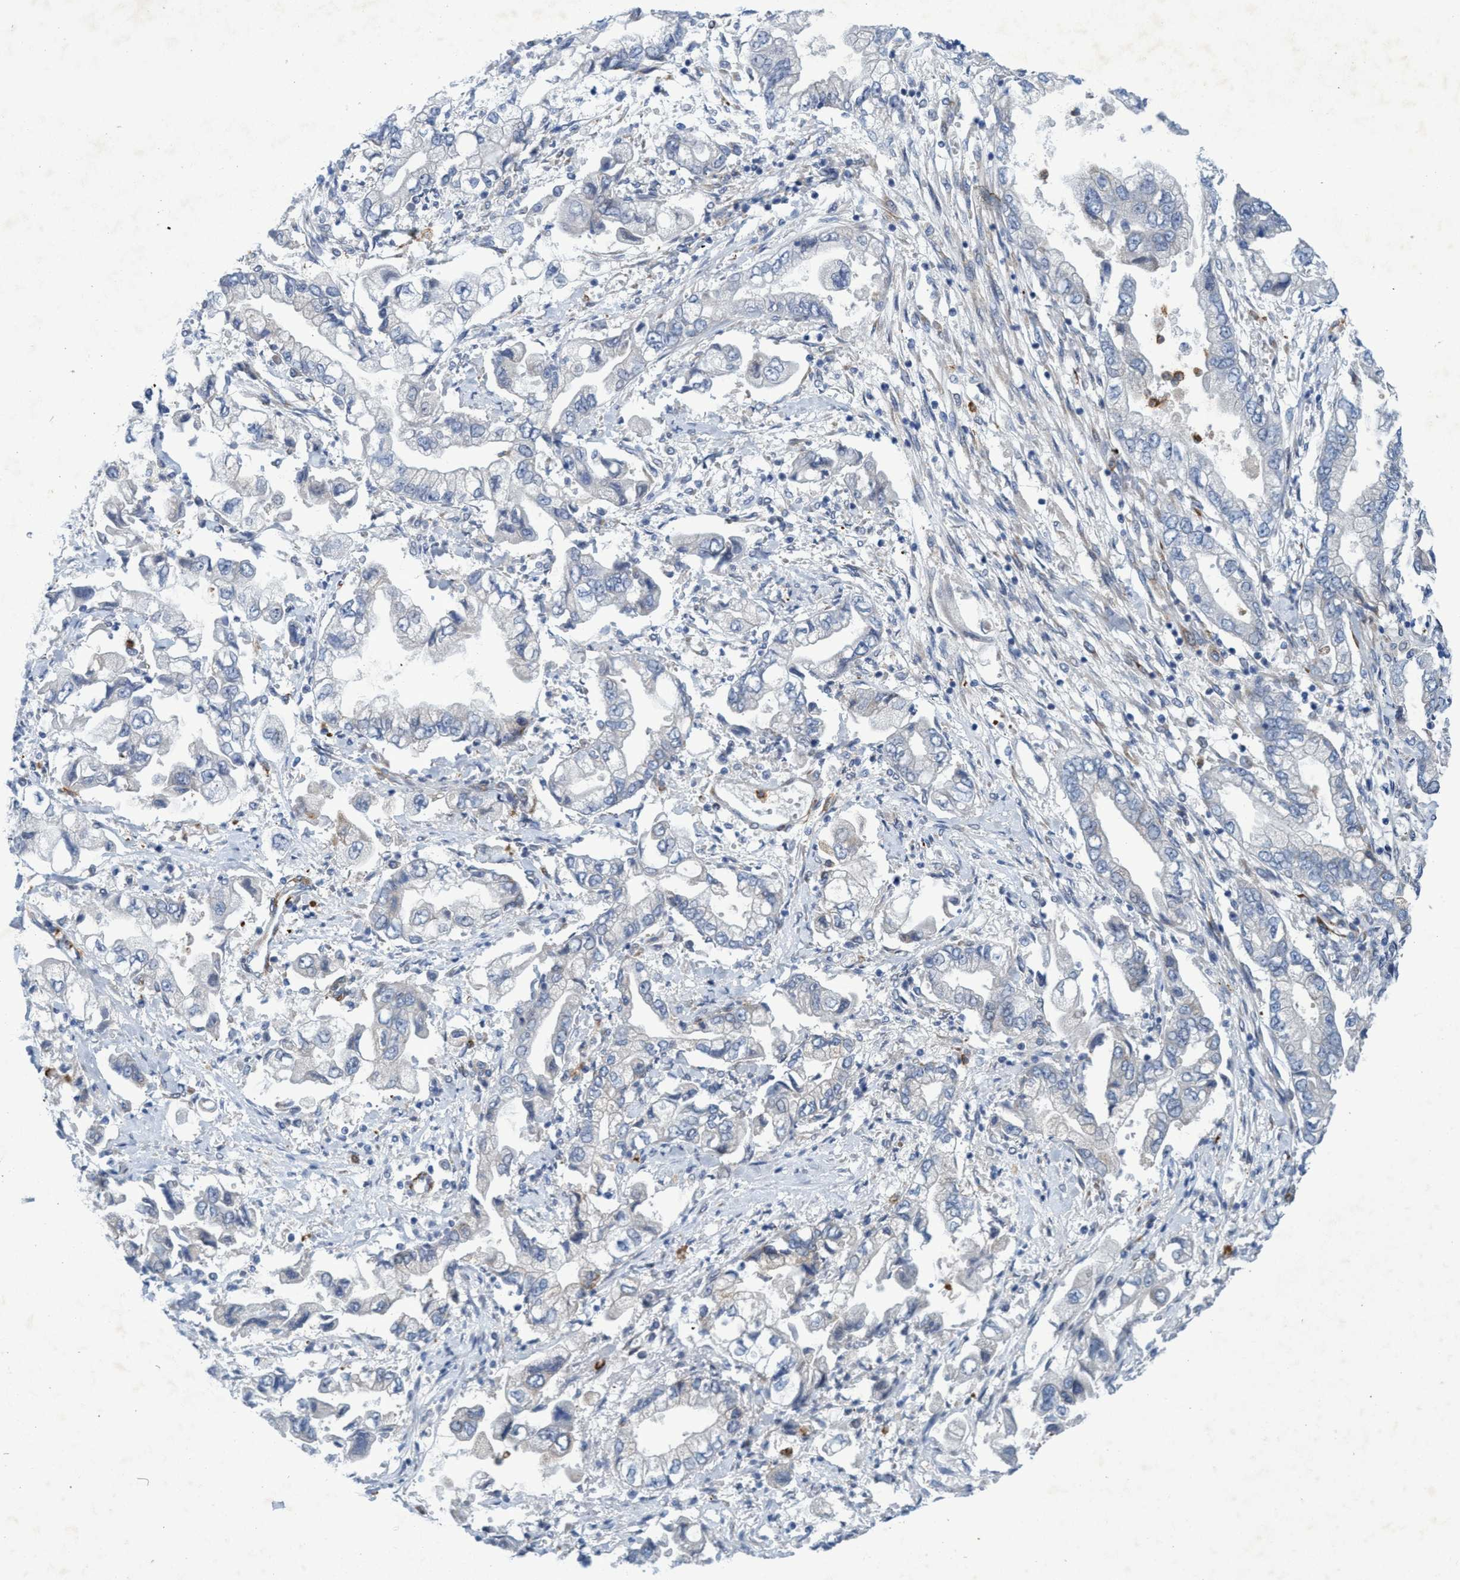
{"staining": {"intensity": "weak", "quantity": "<25%", "location": "cytoplasmic/membranous"}, "tissue": "stomach cancer", "cell_type": "Tumor cells", "image_type": "cancer", "snomed": [{"axis": "morphology", "description": "Normal tissue, NOS"}, {"axis": "morphology", "description": "Adenocarcinoma, NOS"}, {"axis": "topography", "description": "Stomach"}], "caption": "IHC photomicrograph of stomach adenocarcinoma stained for a protein (brown), which displays no staining in tumor cells. The staining was performed using DAB (3,3'-diaminobenzidine) to visualize the protein expression in brown, while the nuclei were stained in blue with hematoxylin (Magnification: 20x).", "gene": "SLC43A2", "patient": {"sex": "male", "age": 62}}